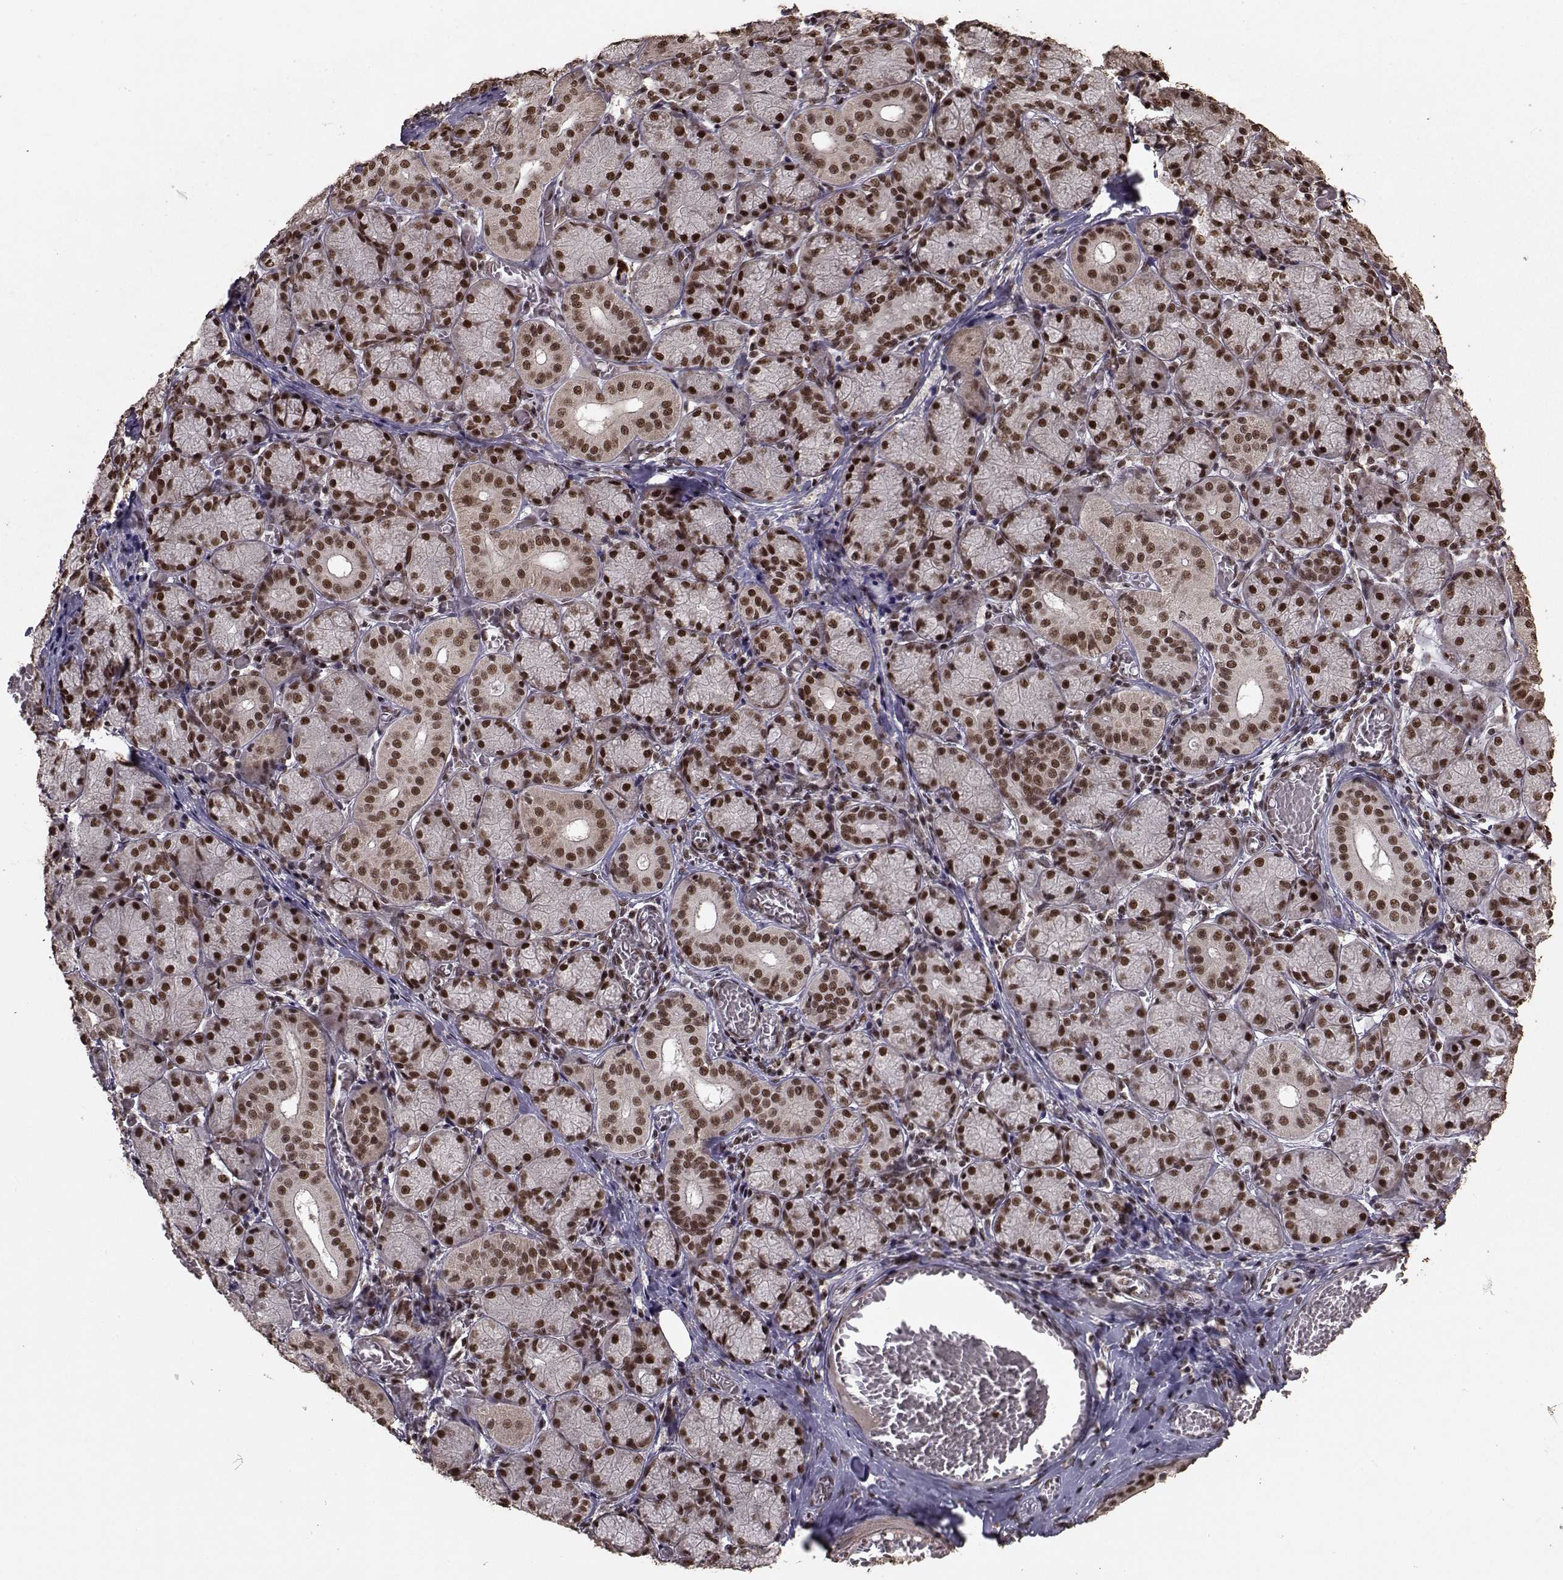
{"staining": {"intensity": "strong", "quantity": ">75%", "location": "nuclear"}, "tissue": "salivary gland", "cell_type": "Glandular cells", "image_type": "normal", "snomed": [{"axis": "morphology", "description": "Normal tissue, NOS"}, {"axis": "topography", "description": "Salivary gland"}, {"axis": "topography", "description": "Peripheral nerve tissue"}], "caption": "DAB (3,3'-diaminobenzidine) immunohistochemical staining of benign salivary gland demonstrates strong nuclear protein expression in approximately >75% of glandular cells.", "gene": "SF1", "patient": {"sex": "female", "age": 24}}